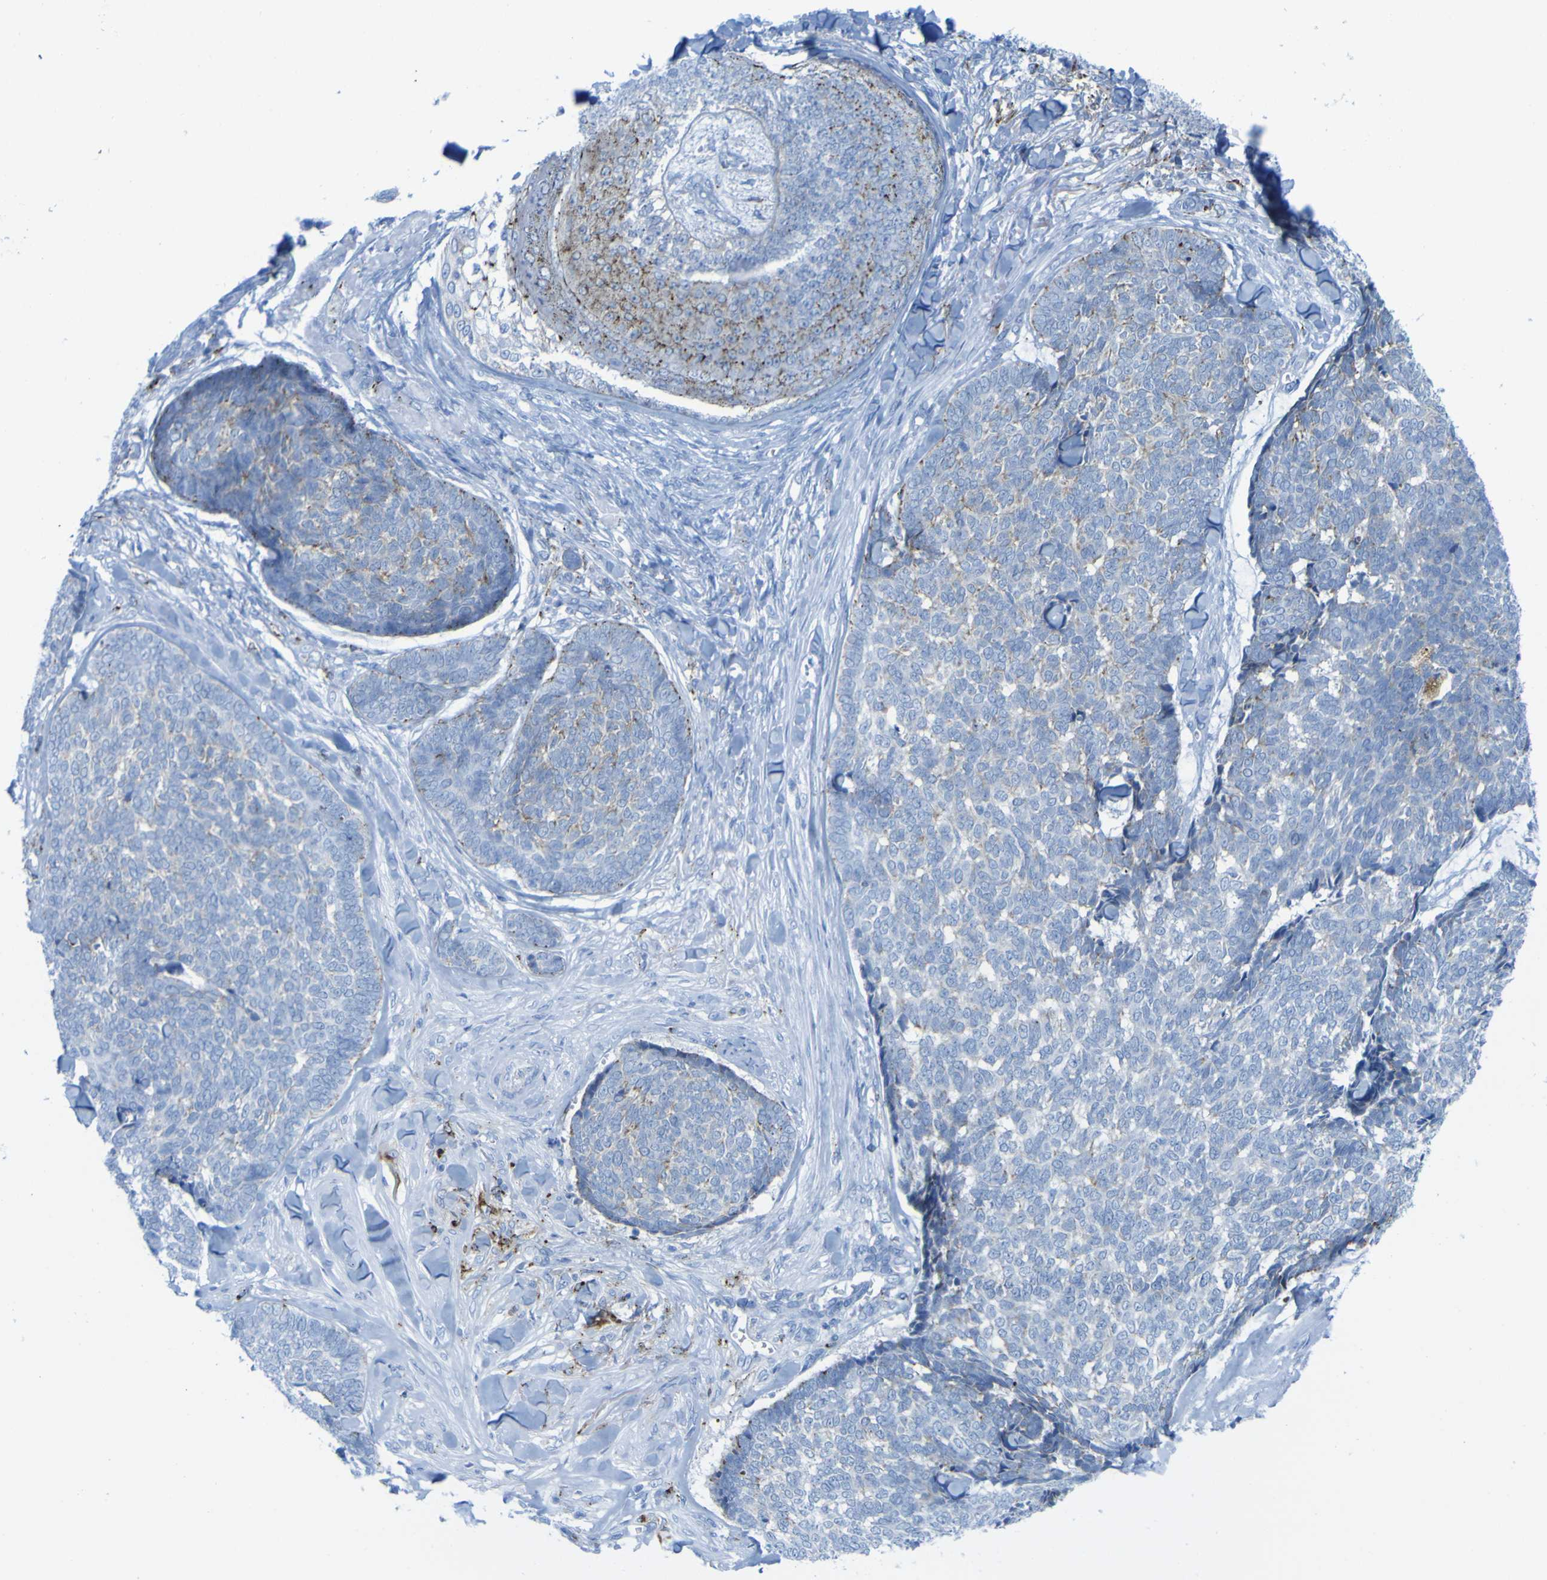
{"staining": {"intensity": "negative", "quantity": "none", "location": "none"}, "tissue": "skin cancer", "cell_type": "Tumor cells", "image_type": "cancer", "snomed": [{"axis": "morphology", "description": "Basal cell carcinoma"}, {"axis": "topography", "description": "Skin"}], "caption": "Immunohistochemistry (IHC) of skin cancer displays no expression in tumor cells. (Immunohistochemistry (IHC), brightfield microscopy, high magnification).", "gene": "PLD3", "patient": {"sex": "male", "age": 84}}